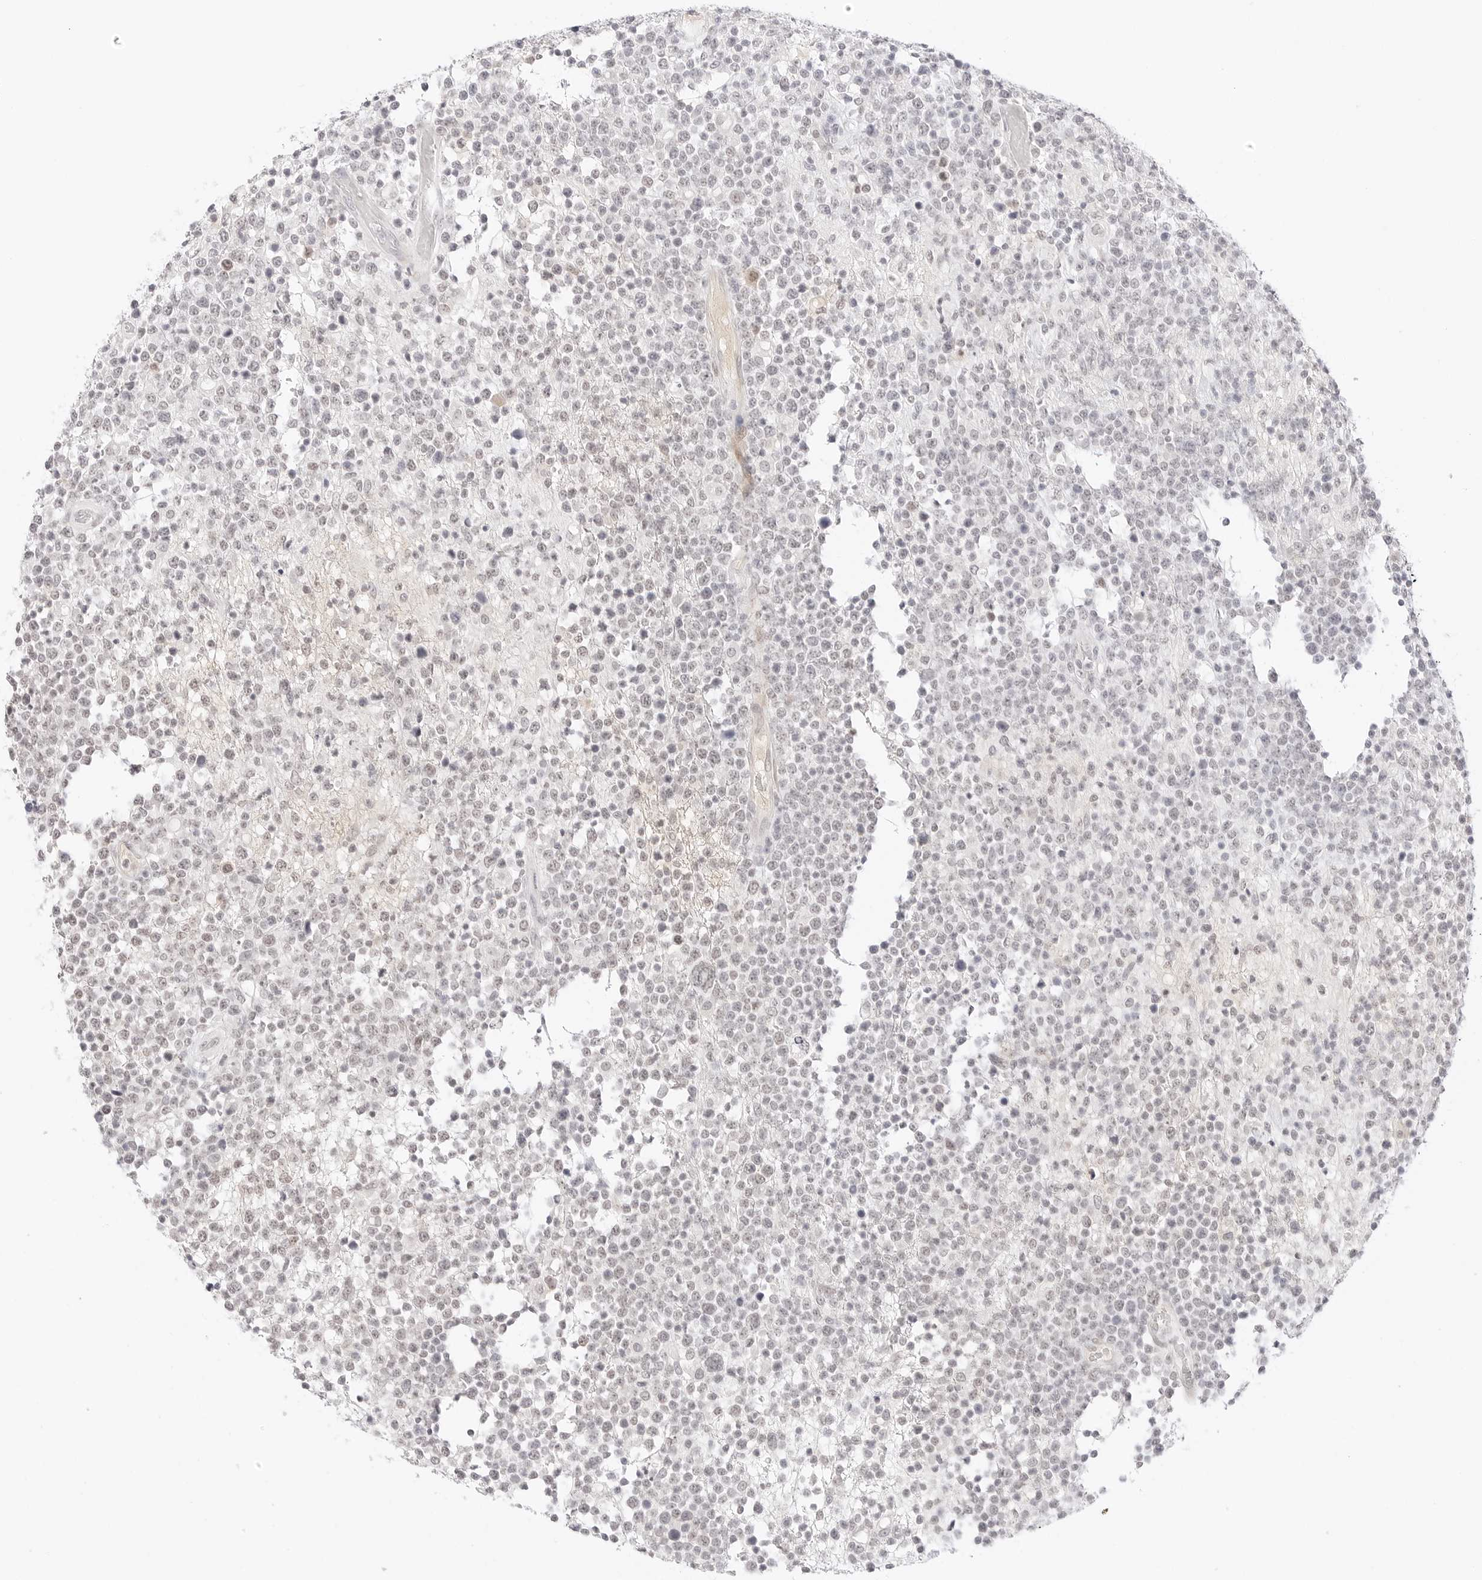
{"staining": {"intensity": "weak", "quantity": "<25%", "location": "nuclear"}, "tissue": "lymphoma", "cell_type": "Tumor cells", "image_type": "cancer", "snomed": [{"axis": "morphology", "description": "Malignant lymphoma, non-Hodgkin's type, High grade"}, {"axis": "topography", "description": "Colon"}], "caption": "Micrograph shows no significant protein staining in tumor cells of malignant lymphoma, non-Hodgkin's type (high-grade).", "gene": "XKR4", "patient": {"sex": "female", "age": 53}}